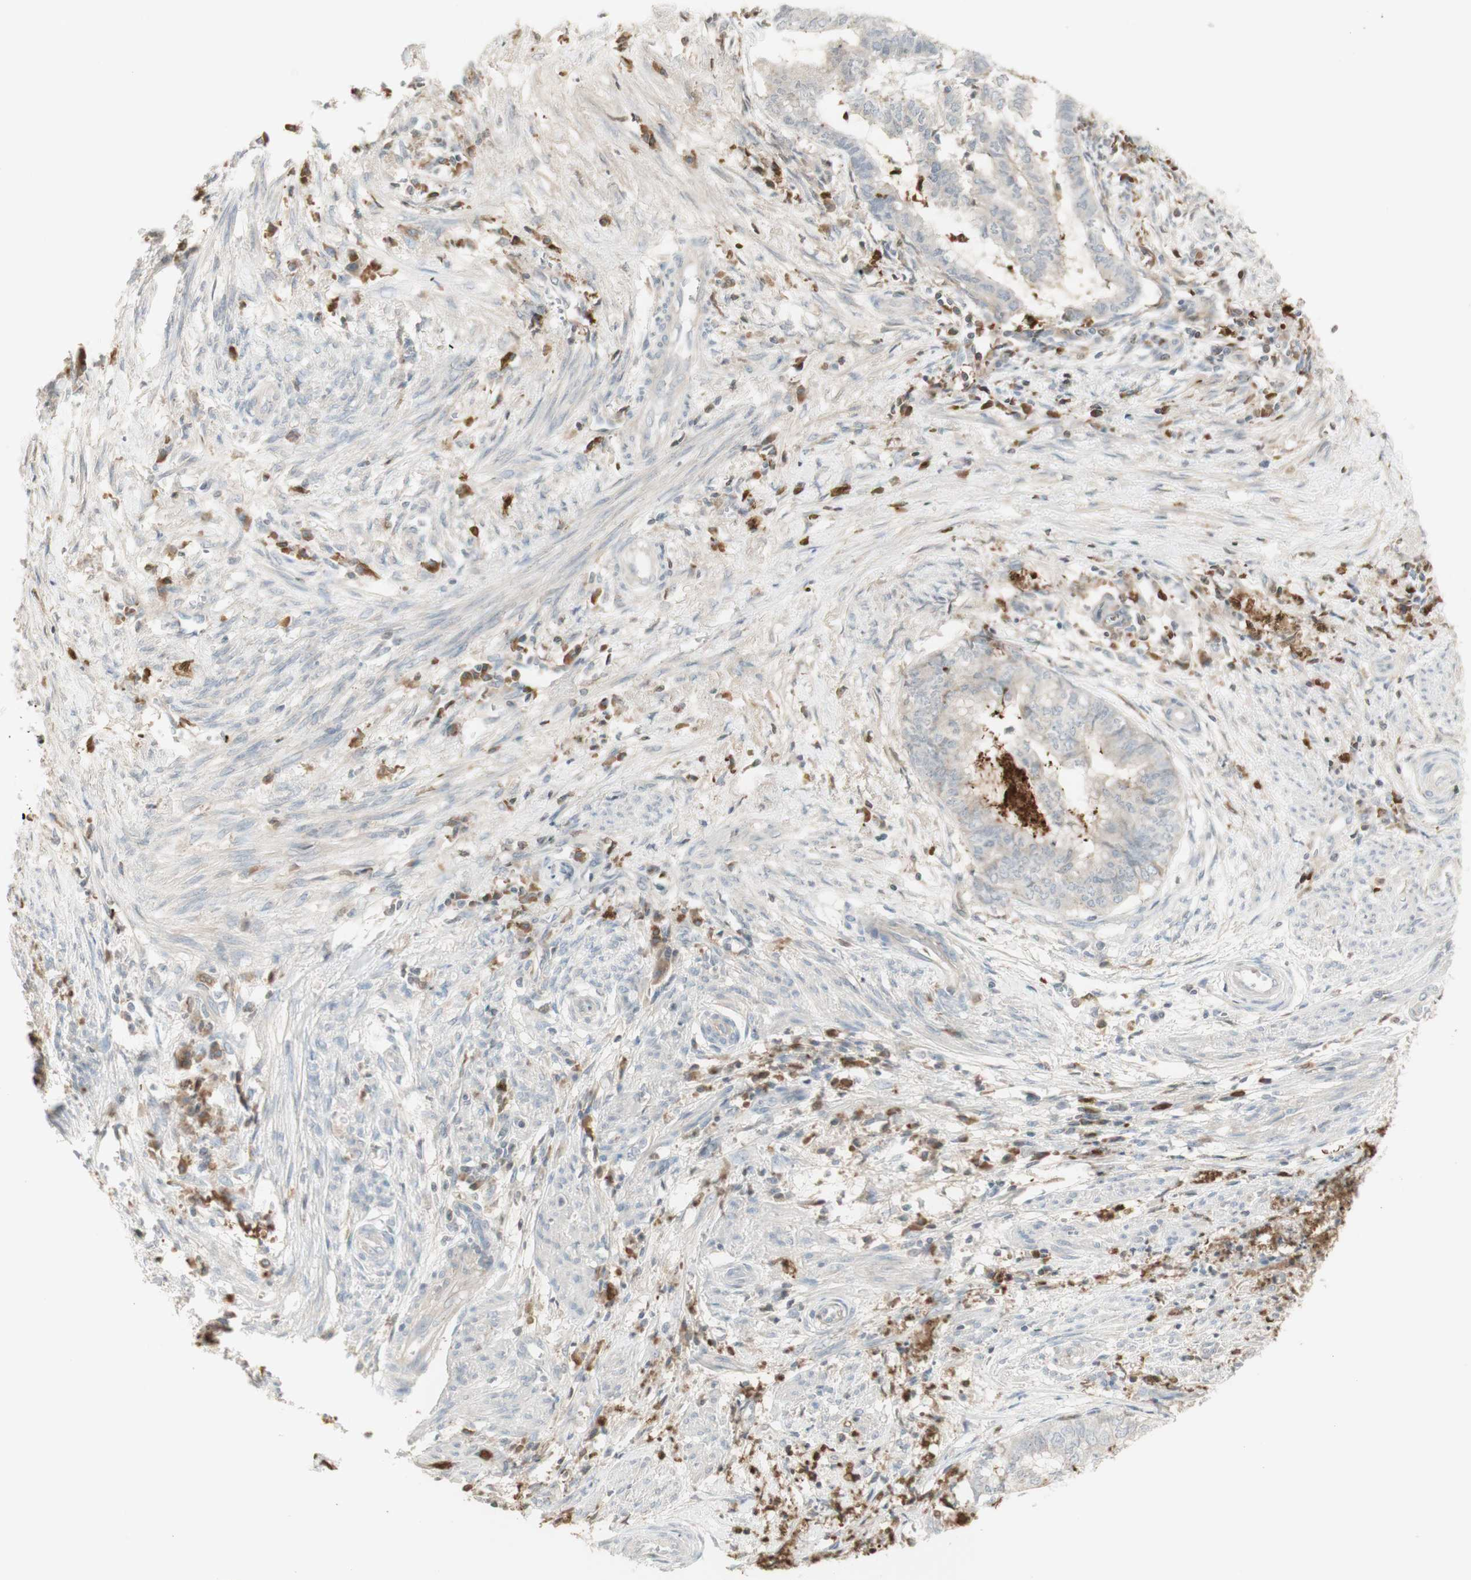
{"staining": {"intensity": "weak", "quantity": "<25%", "location": "cytoplasmic/membranous"}, "tissue": "endometrial cancer", "cell_type": "Tumor cells", "image_type": "cancer", "snomed": [{"axis": "morphology", "description": "Necrosis, NOS"}, {"axis": "morphology", "description": "Adenocarcinoma, NOS"}, {"axis": "topography", "description": "Endometrium"}], "caption": "This is a photomicrograph of immunohistochemistry staining of endometrial adenocarcinoma, which shows no expression in tumor cells.", "gene": "NID1", "patient": {"sex": "female", "age": 79}}